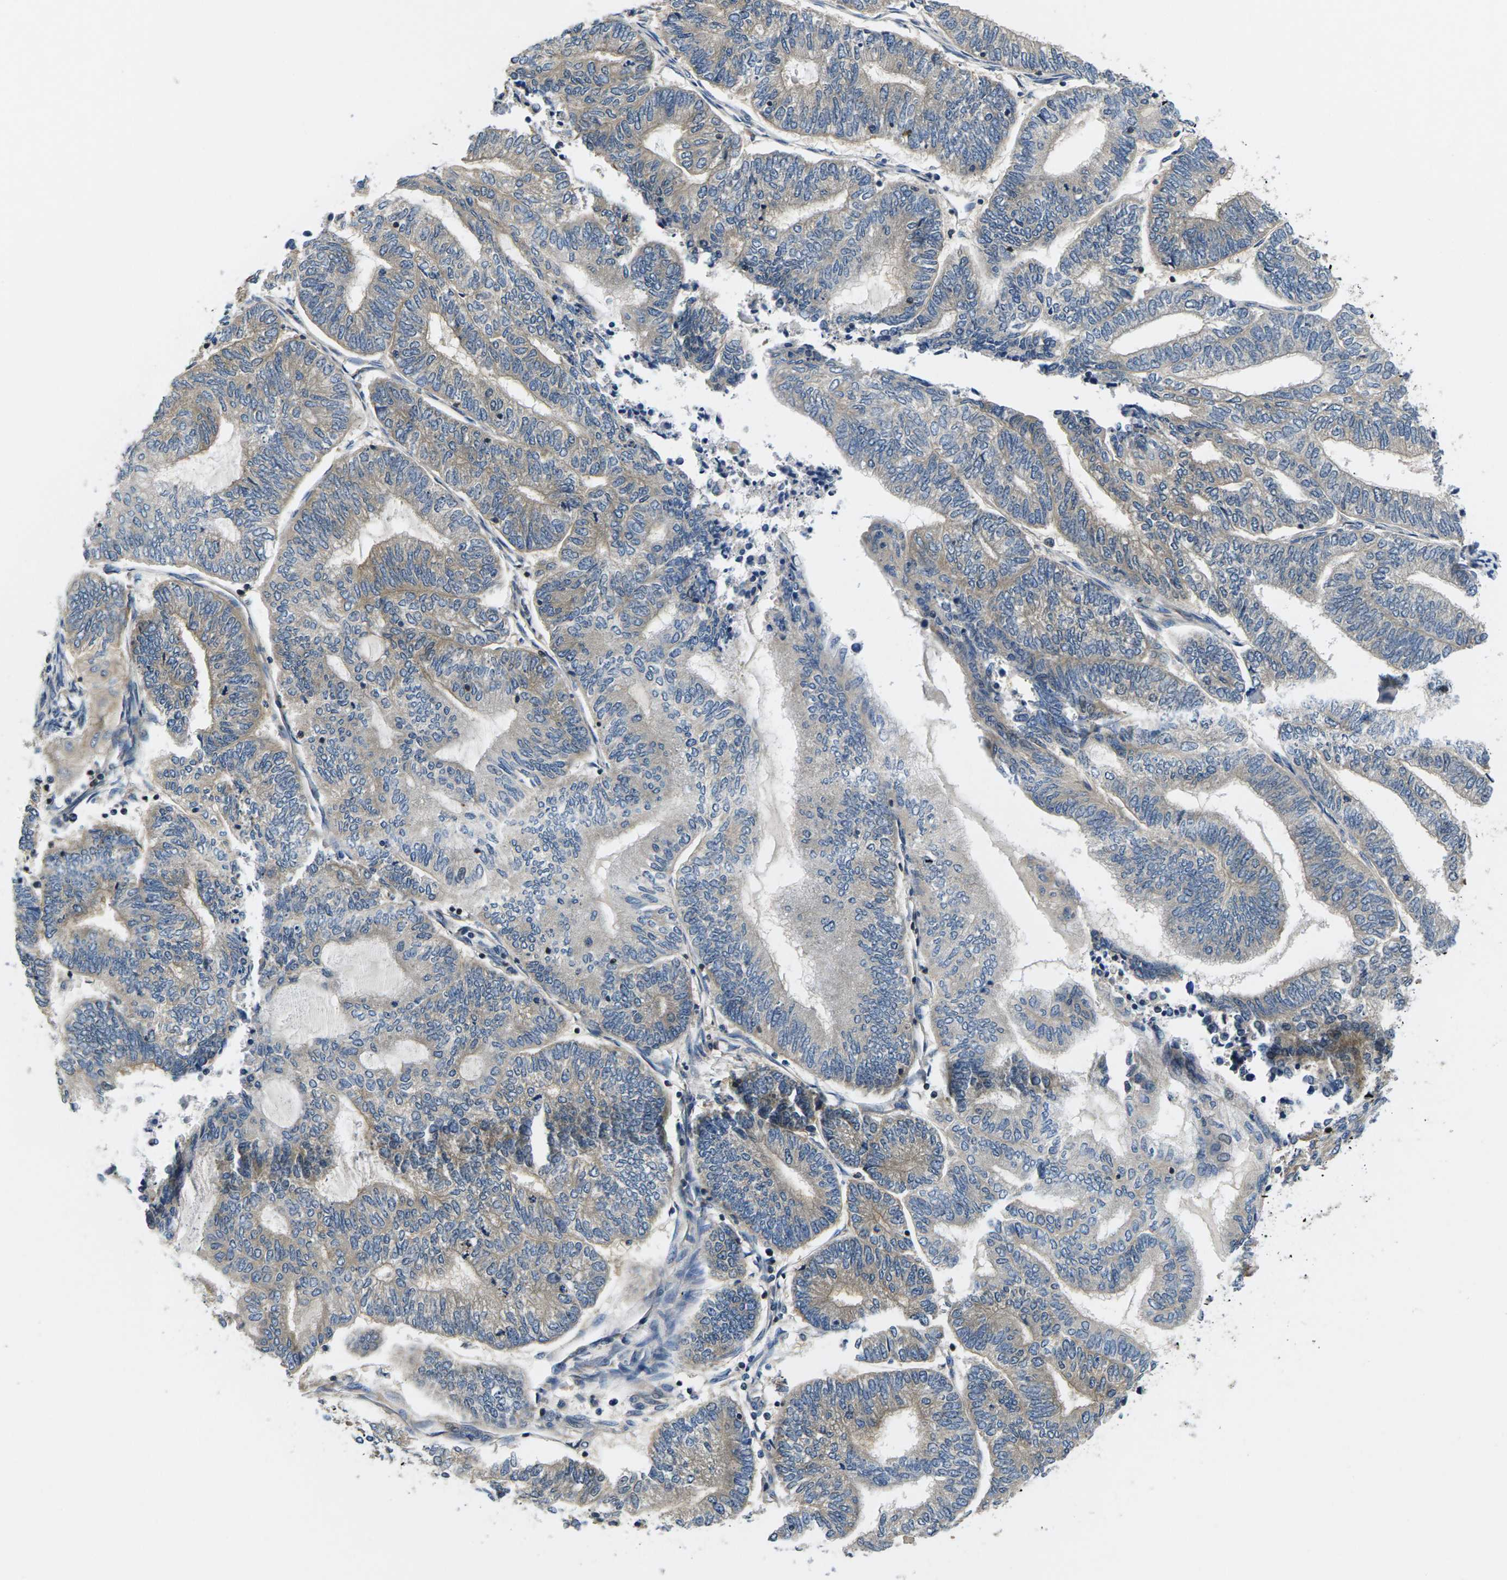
{"staining": {"intensity": "weak", "quantity": ">75%", "location": "cytoplasmic/membranous"}, "tissue": "endometrial cancer", "cell_type": "Tumor cells", "image_type": "cancer", "snomed": [{"axis": "morphology", "description": "Adenocarcinoma, NOS"}, {"axis": "topography", "description": "Uterus"}, {"axis": "topography", "description": "Endometrium"}], "caption": "Immunohistochemical staining of adenocarcinoma (endometrial) displays low levels of weak cytoplasmic/membranous protein positivity in about >75% of tumor cells.", "gene": "PLCE1", "patient": {"sex": "female", "age": 70}}